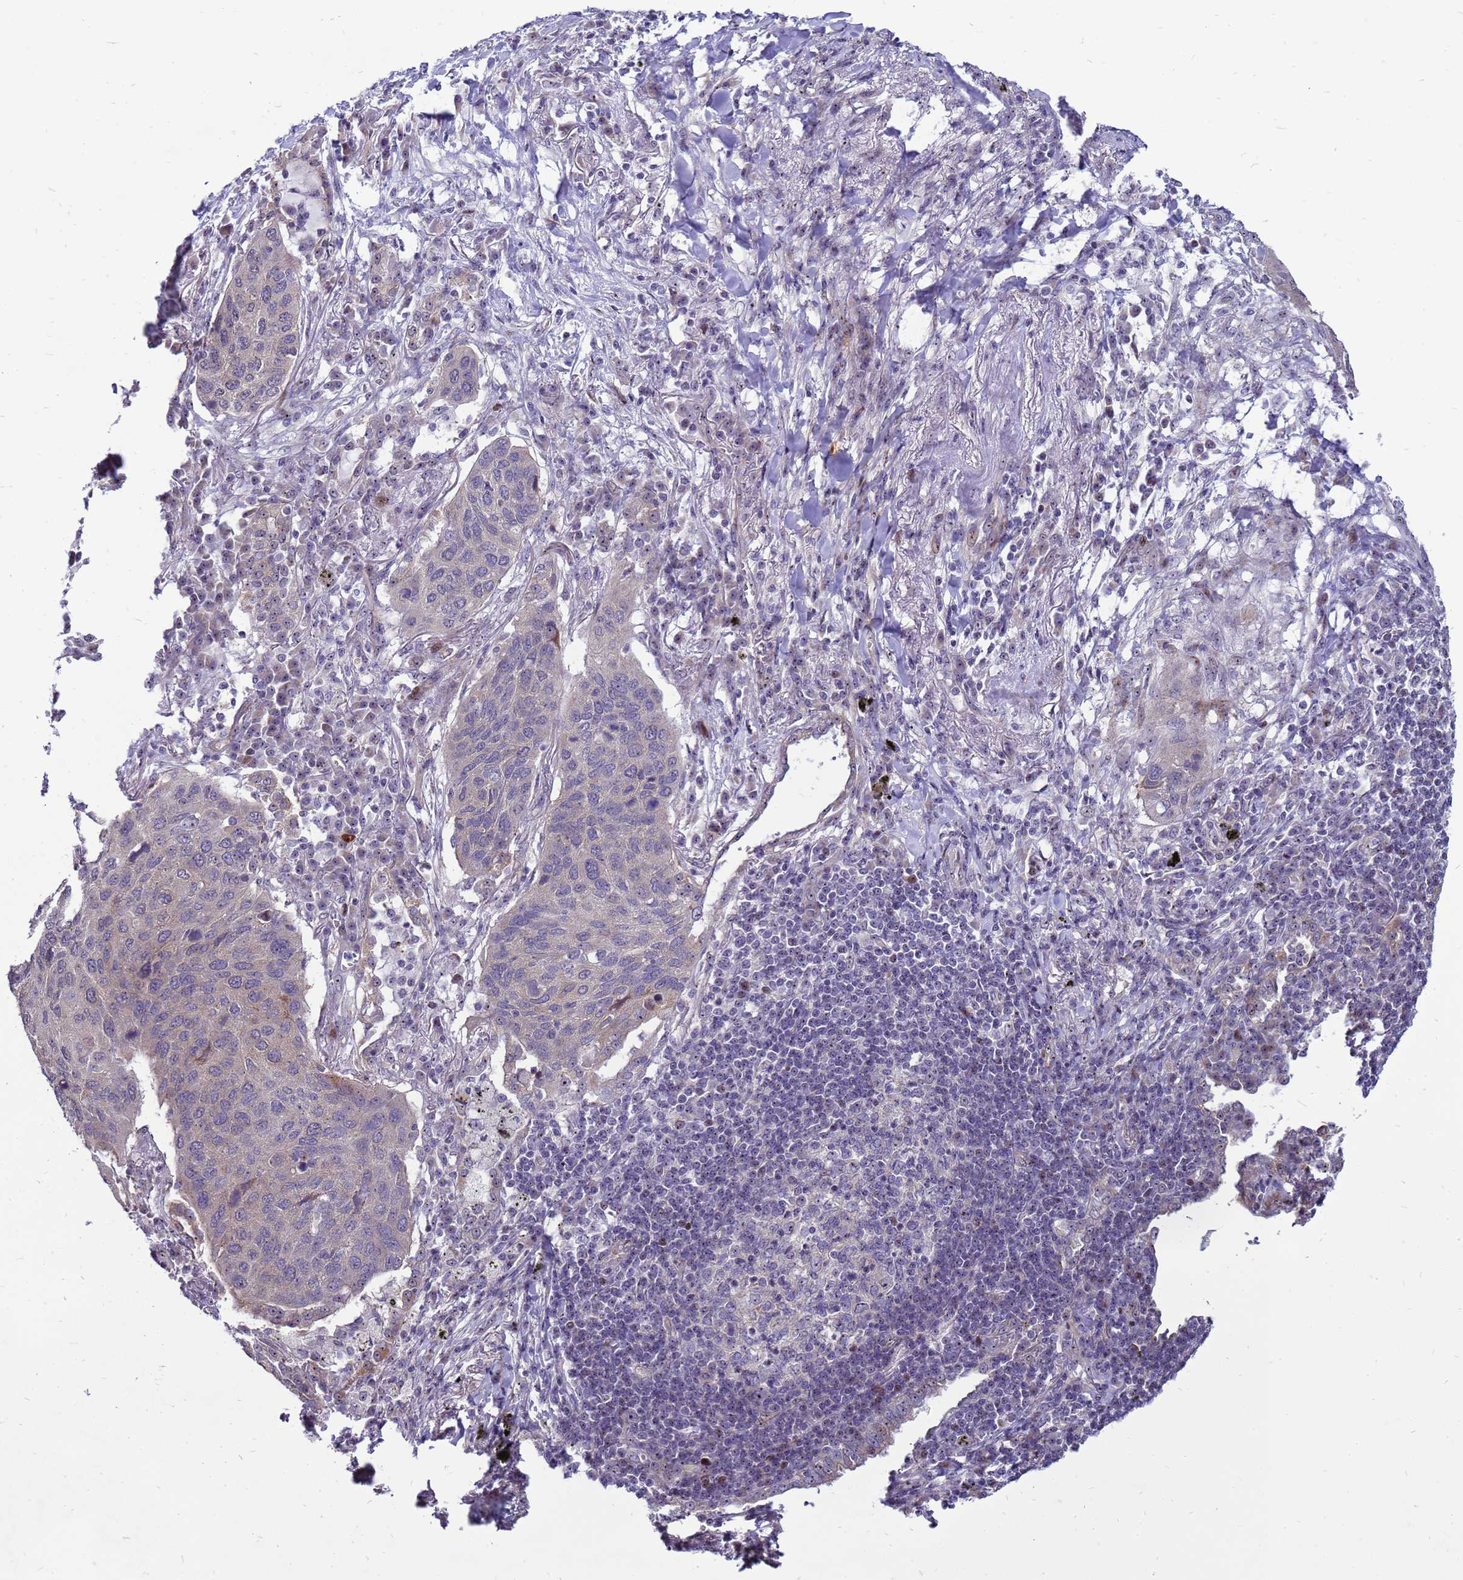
{"staining": {"intensity": "negative", "quantity": "none", "location": "none"}, "tissue": "lung cancer", "cell_type": "Tumor cells", "image_type": "cancer", "snomed": [{"axis": "morphology", "description": "Squamous cell carcinoma, NOS"}, {"axis": "topography", "description": "Lung"}], "caption": "This is an immunohistochemistry micrograph of human lung squamous cell carcinoma. There is no expression in tumor cells.", "gene": "RSPO1", "patient": {"sex": "female", "age": 63}}